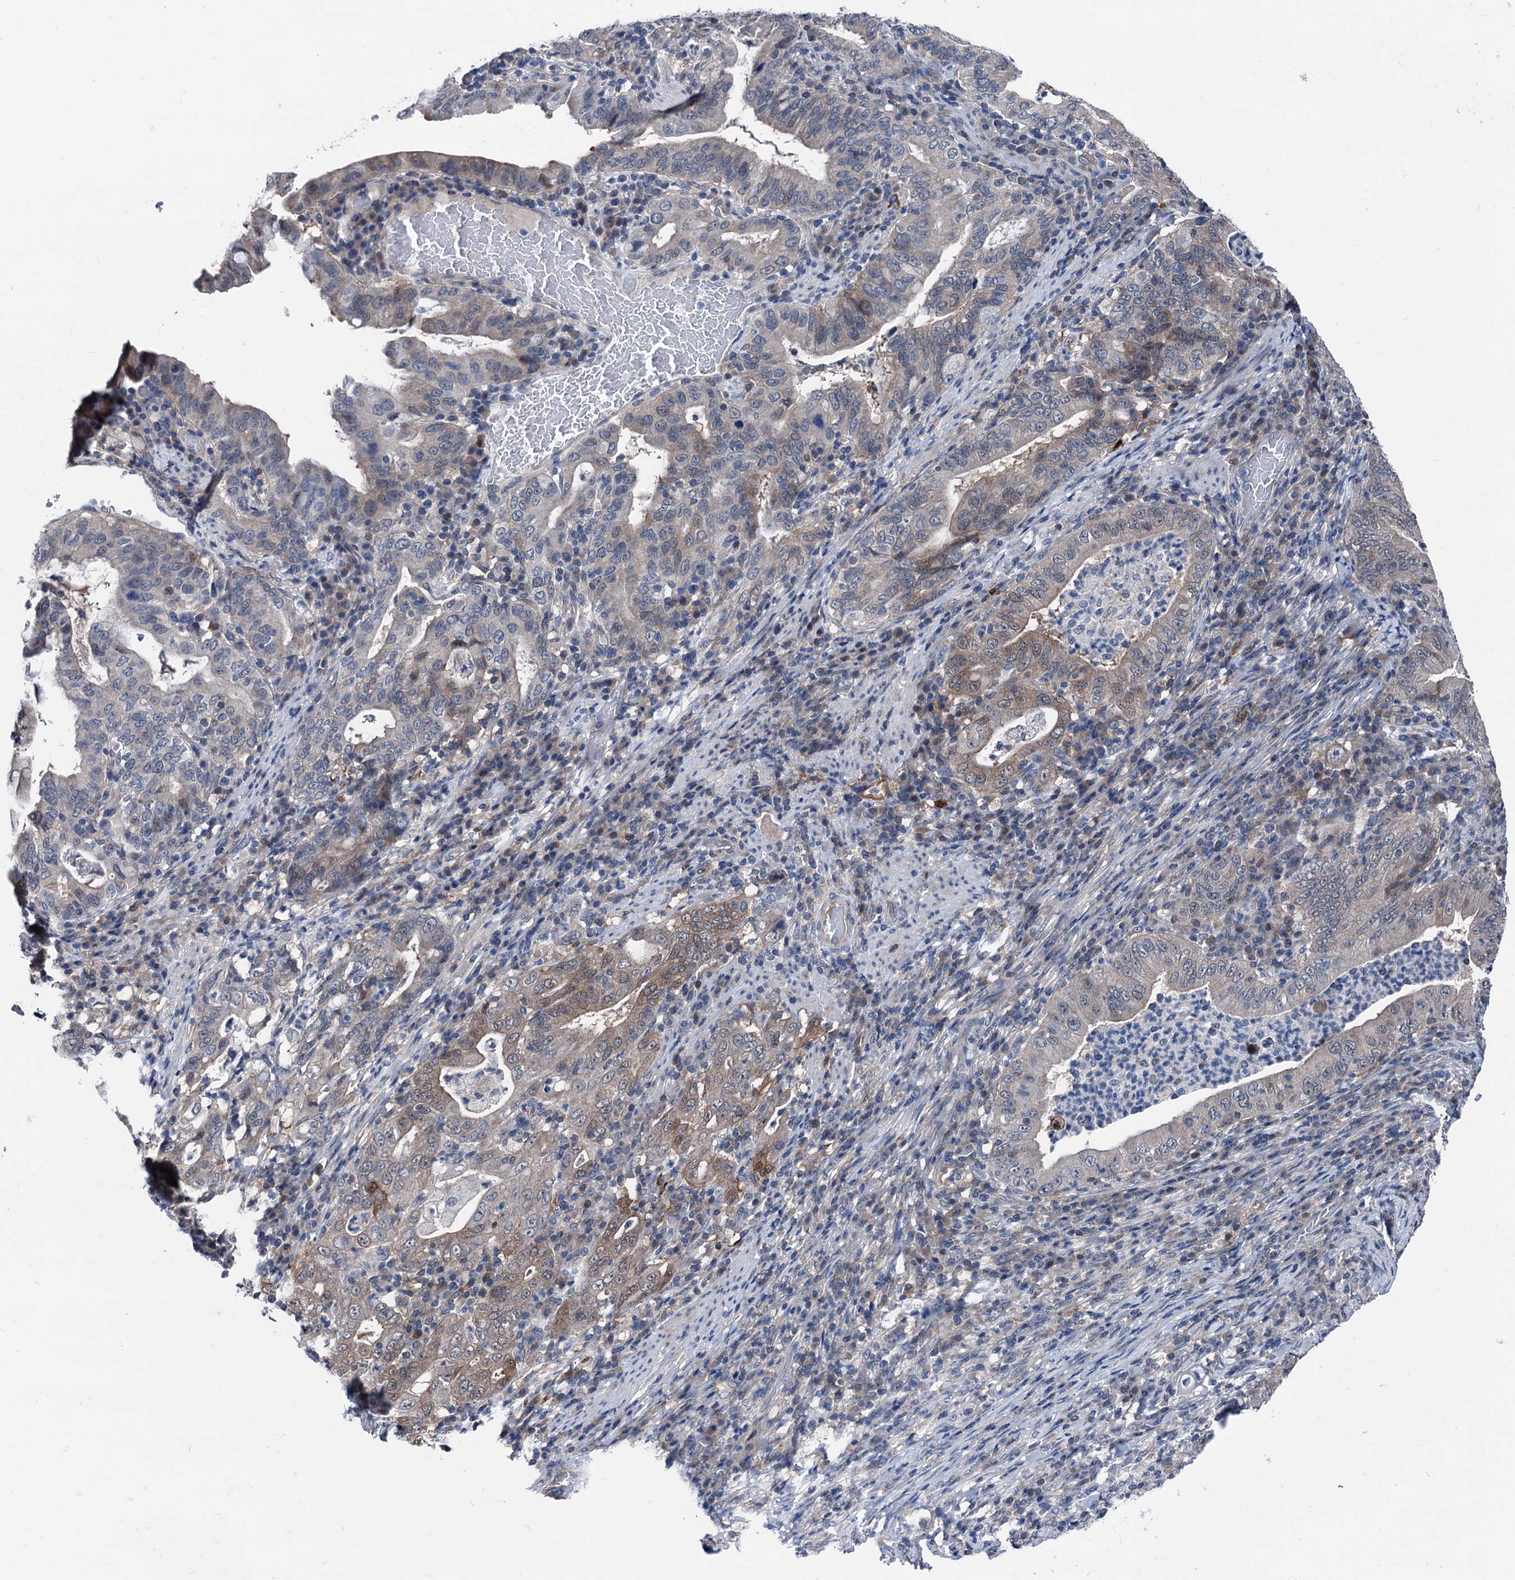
{"staining": {"intensity": "moderate", "quantity": "<25%", "location": "cytoplasmic/membranous"}, "tissue": "stomach cancer", "cell_type": "Tumor cells", "image_type": "cancer", "snomed": [{"axis": "morphology", "description": "Normal tissue, NOS"}, {"axis": "morphology", "description": "Adenocarcinoma, NOS"}, {"axis": "topography", "description": "Esophagus"}, {"axis": "topography", "description": "Stomach, upper"}, {"axis": "topography", "description": "Peripheral nerve tissue"}], "caption": "Stomach cancer (adenocarcinoma) stained for a protein reveals moderate cytoplasmic/membranous positivity in tumor cells.", "gene": "GLO1", "patient": {"sex": "male", "age": 62}}